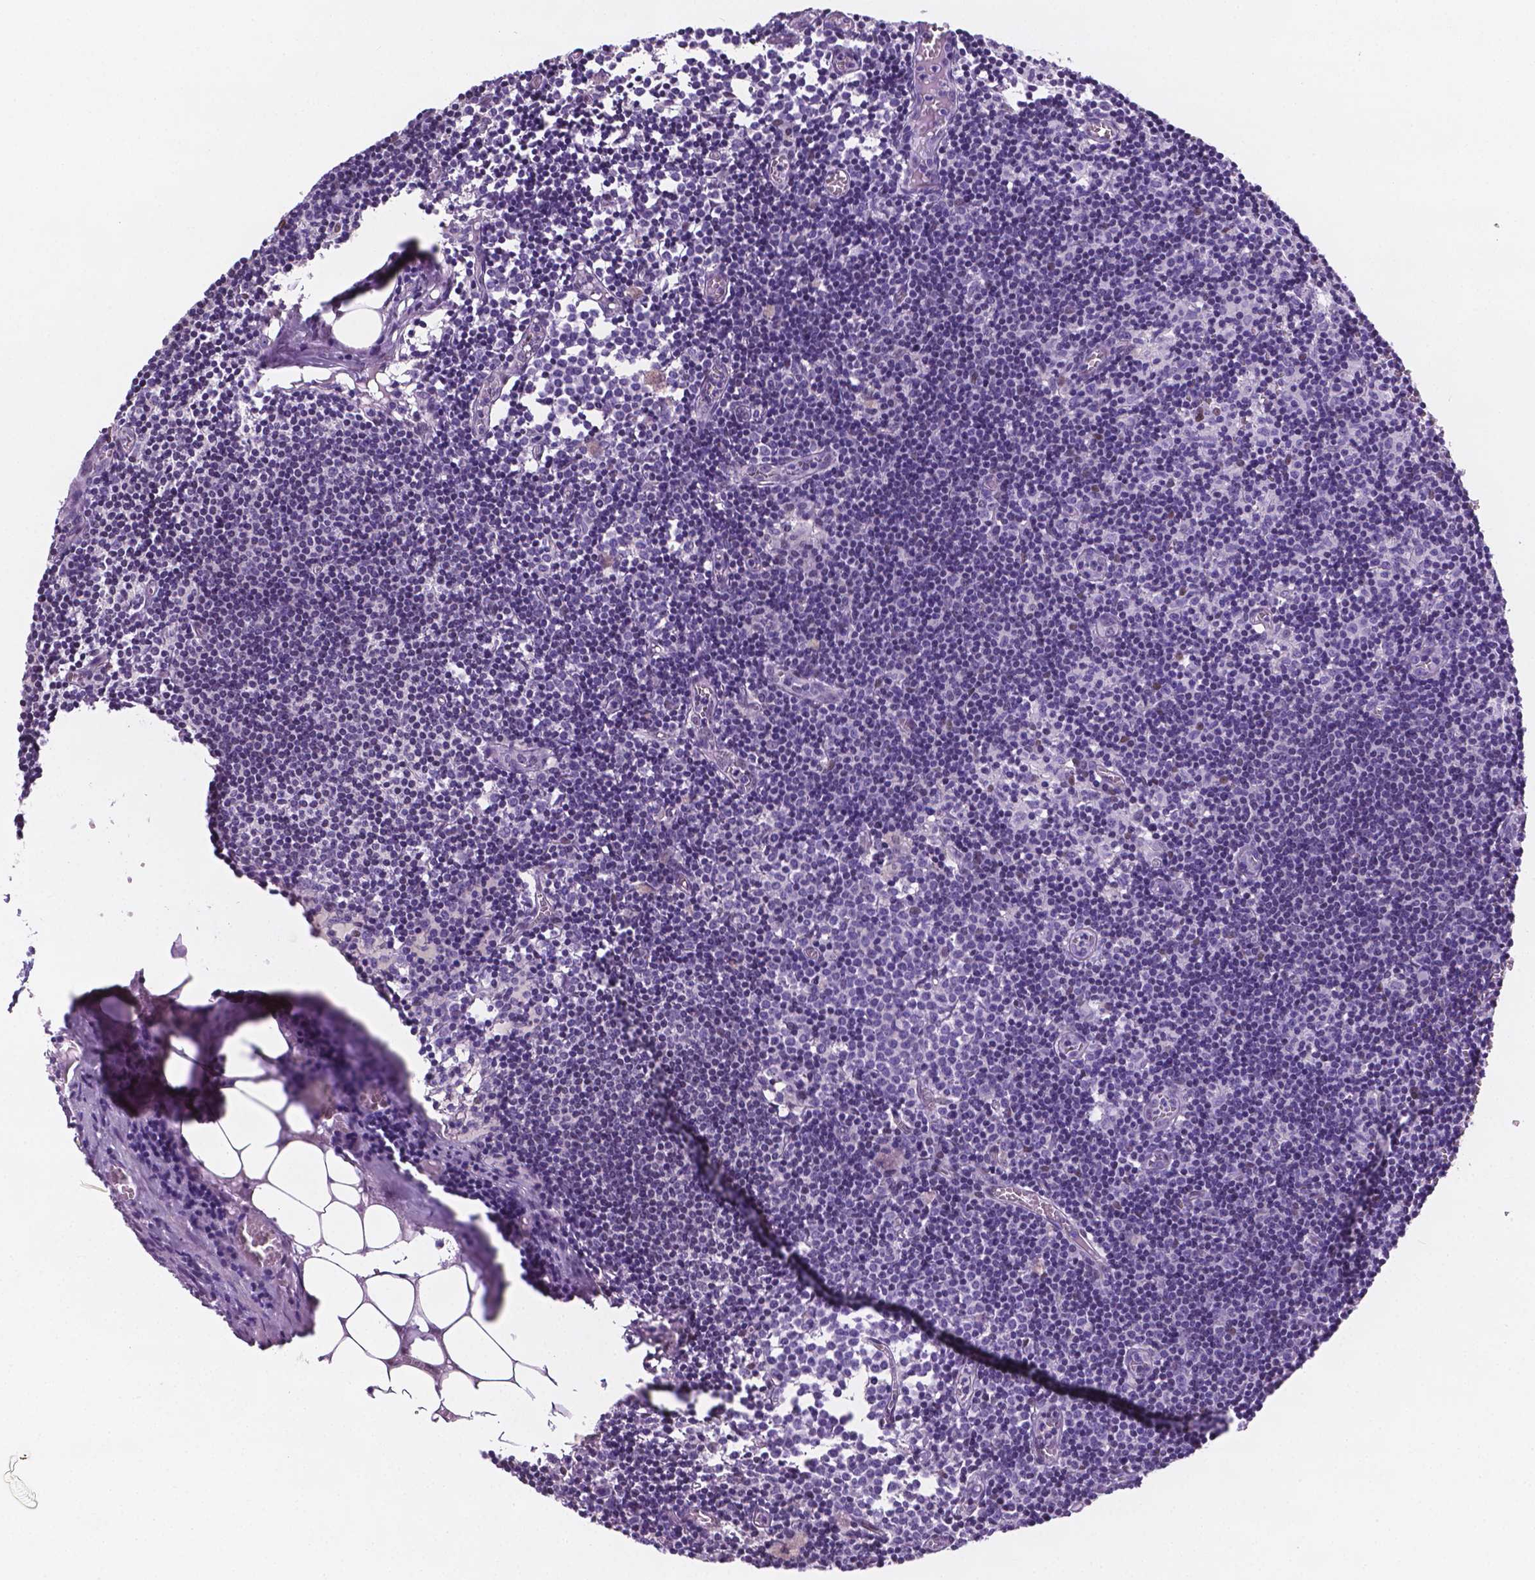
{"staining": {"intensity": "negative", "quantity": "none", "location": "none"}, "tissue": "lymph node", "cell_type": "Germinal center cells", "image_type": "normal", "snomed": [{"axis": "morphology", "description": "Normal tissue, NOS"}, {"axis": "topography", "description": "Lymph node"}], "caption": "Immunohistochemistry histopathology image of unremarkable lymph node stained for a protein (brown), which reveals no positivity in germinal center cells.", "gene": "TMEM210", "patient": {"sex": "female", "age": 52}}